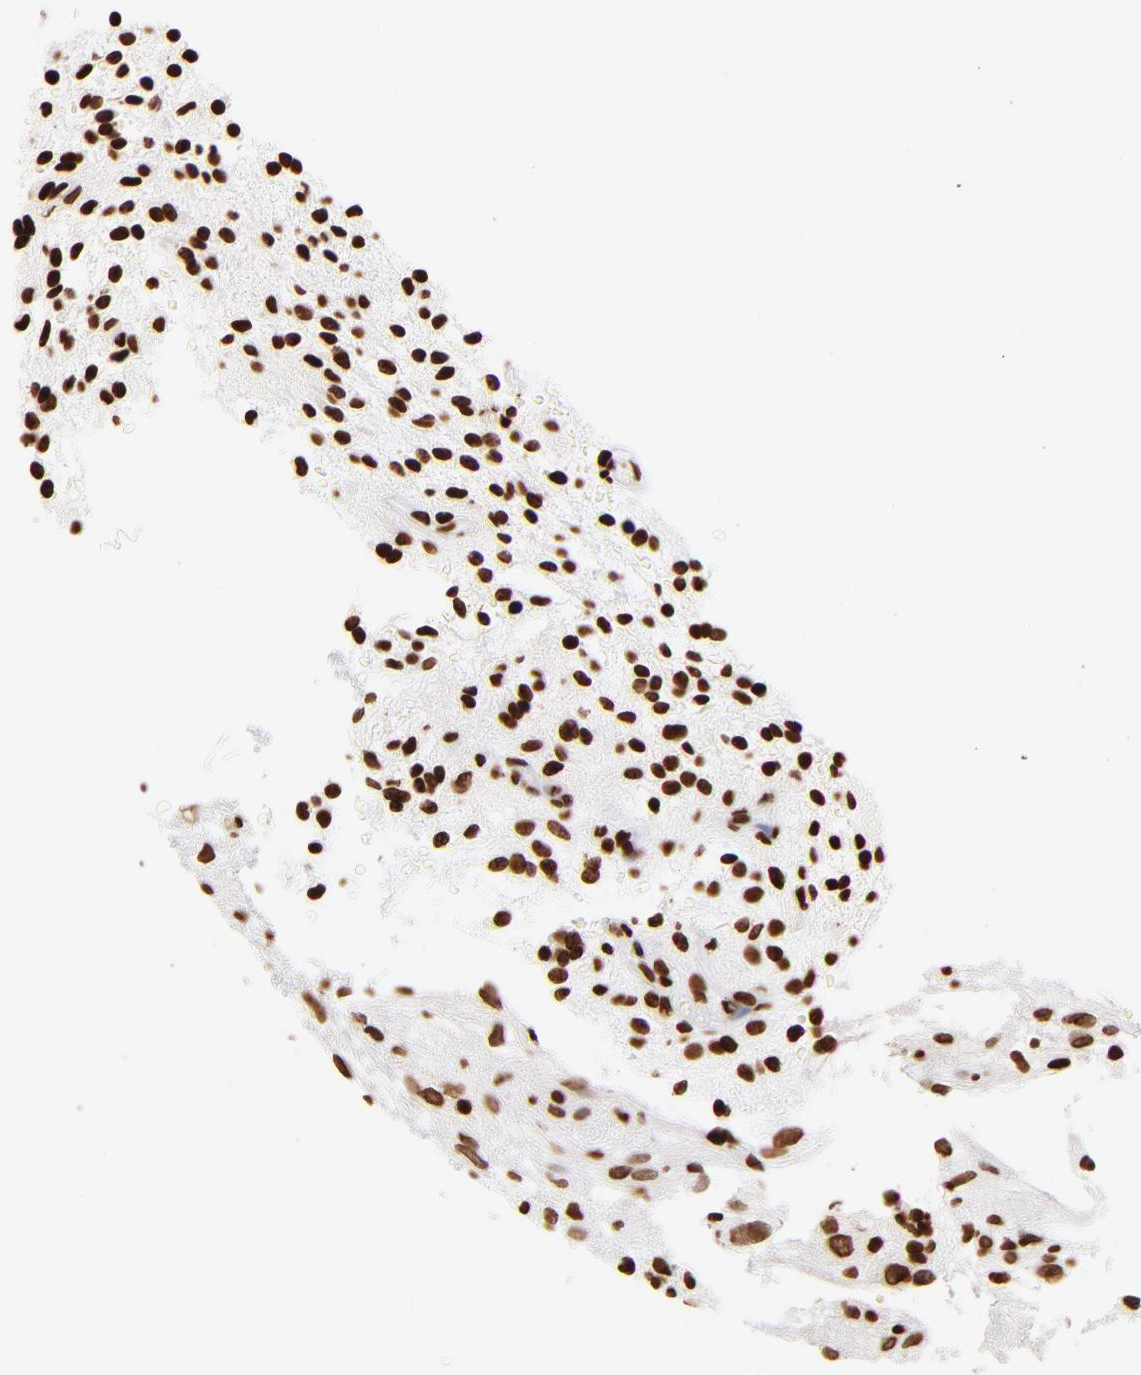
{"staining": {"intensity": "strong", "quantity": ">75%", "location": "nuclear"}, "tissue": "glioma", "cell_type": "Tumor cells", "image_type": "cancer", "snomed": [{"axis": "morphology", "description": "Glioma, malignant, NOS"}, {"axis": "topography", "description": "Cerebellum"}], "caption": "Human glioma stained with a protein marker shows strong staining in tumor cells.", "gene": "RTL4", "patient": {"sex": "female", "age": 10}}